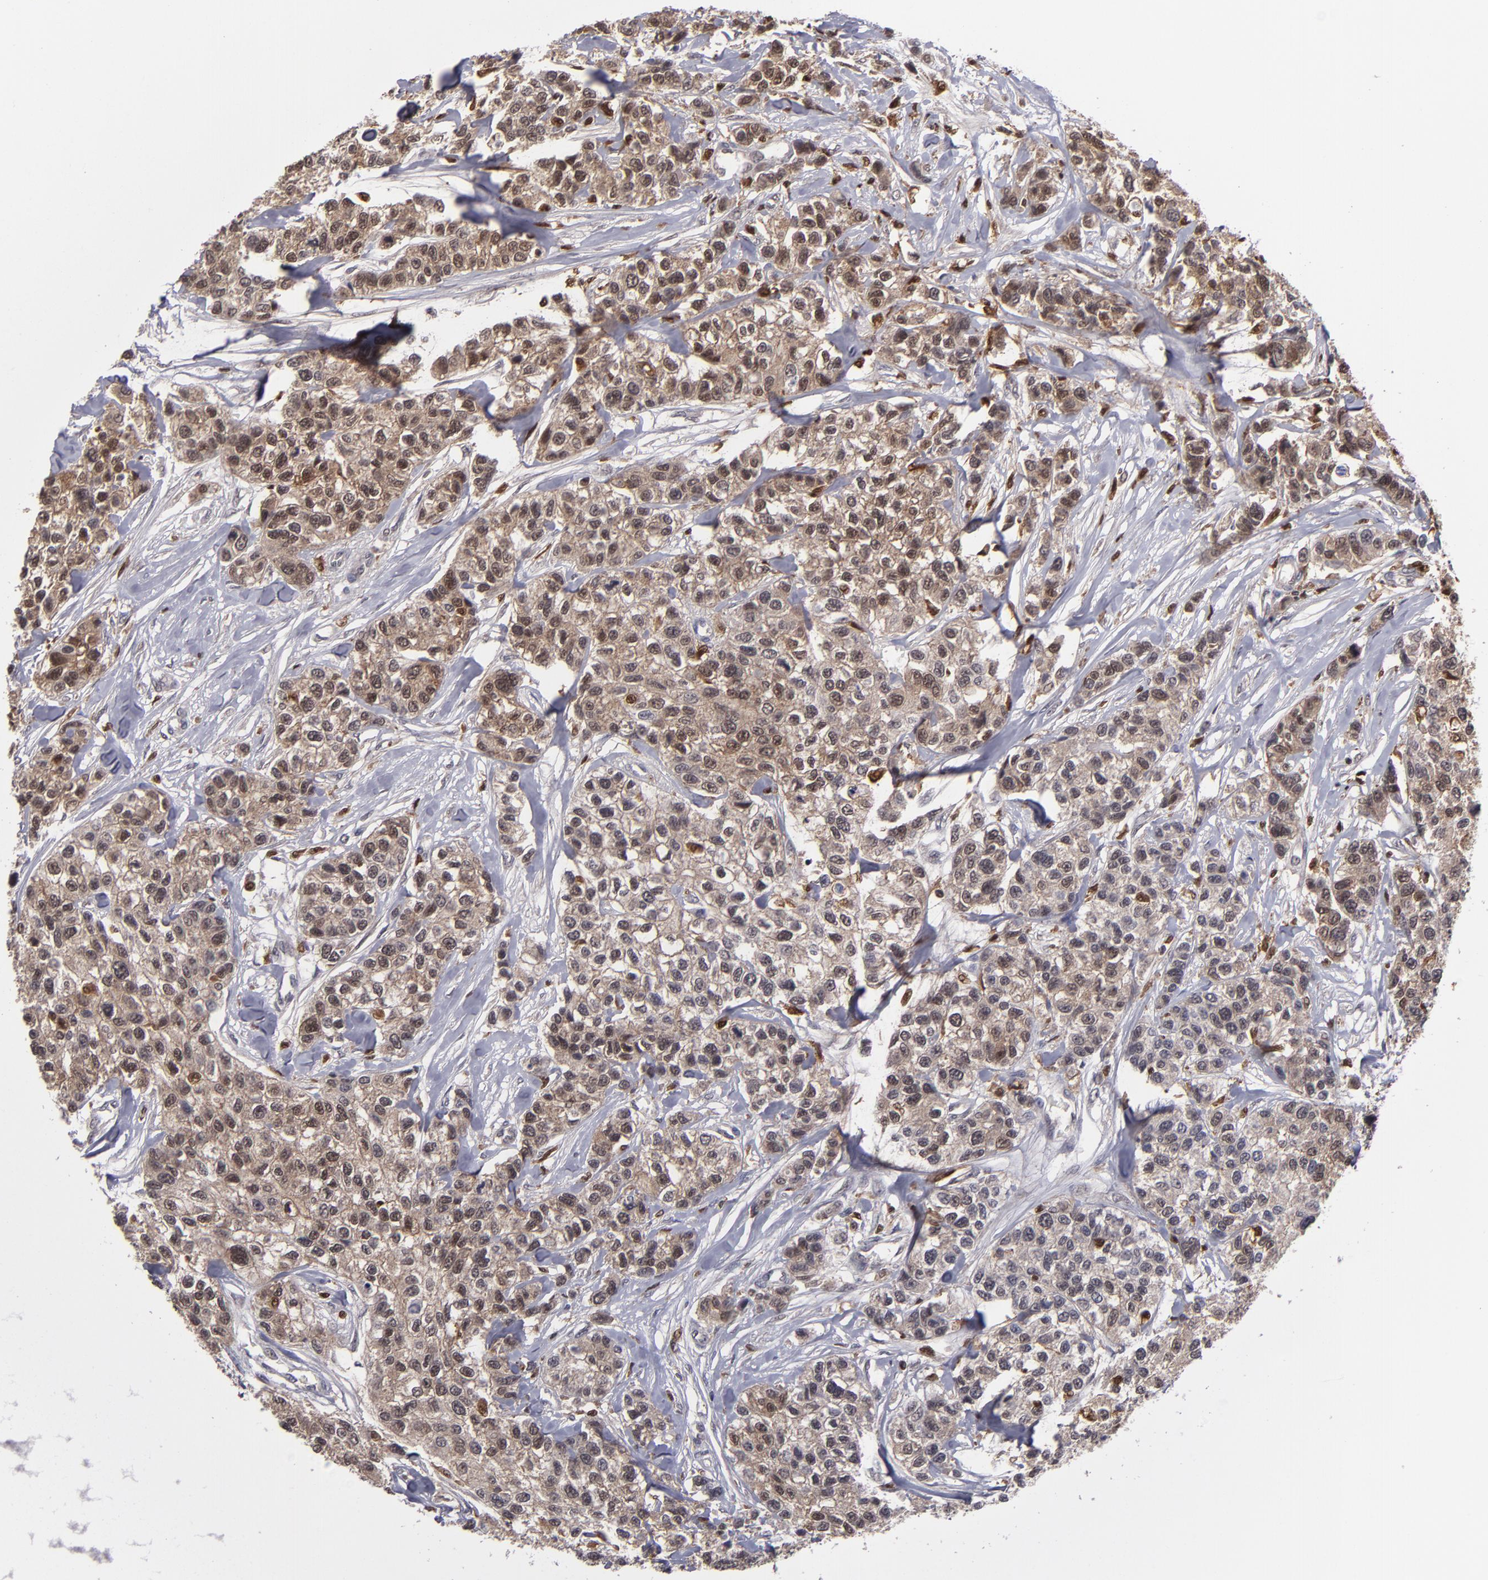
{"staining": {"intensity": "moderate", "quantity": ">75%", "location": "cytoplasmic/membranous,nuclear"}, "tissue": "breast cancer", "cell_type": "Tumor cells", "image_type": "cancer", "snomed": [{"axis": "morphology", "description": "Duct carcinoma"}, {"axis": "topography", "description": "Breast"}], "caption": "Immunohistochemistry (IHC) (DAB (3,3'-diaminobenzidine)) staining of breast cancer exhibits moderate cytoplasmic/membranous and nuclear protein staining in about >75% of tumor cells. The protein of interest is shown in brown color, while the nuclei are stained blue.", "gene": "GRB2", "patient": {"sex": "female", "age": 51}}